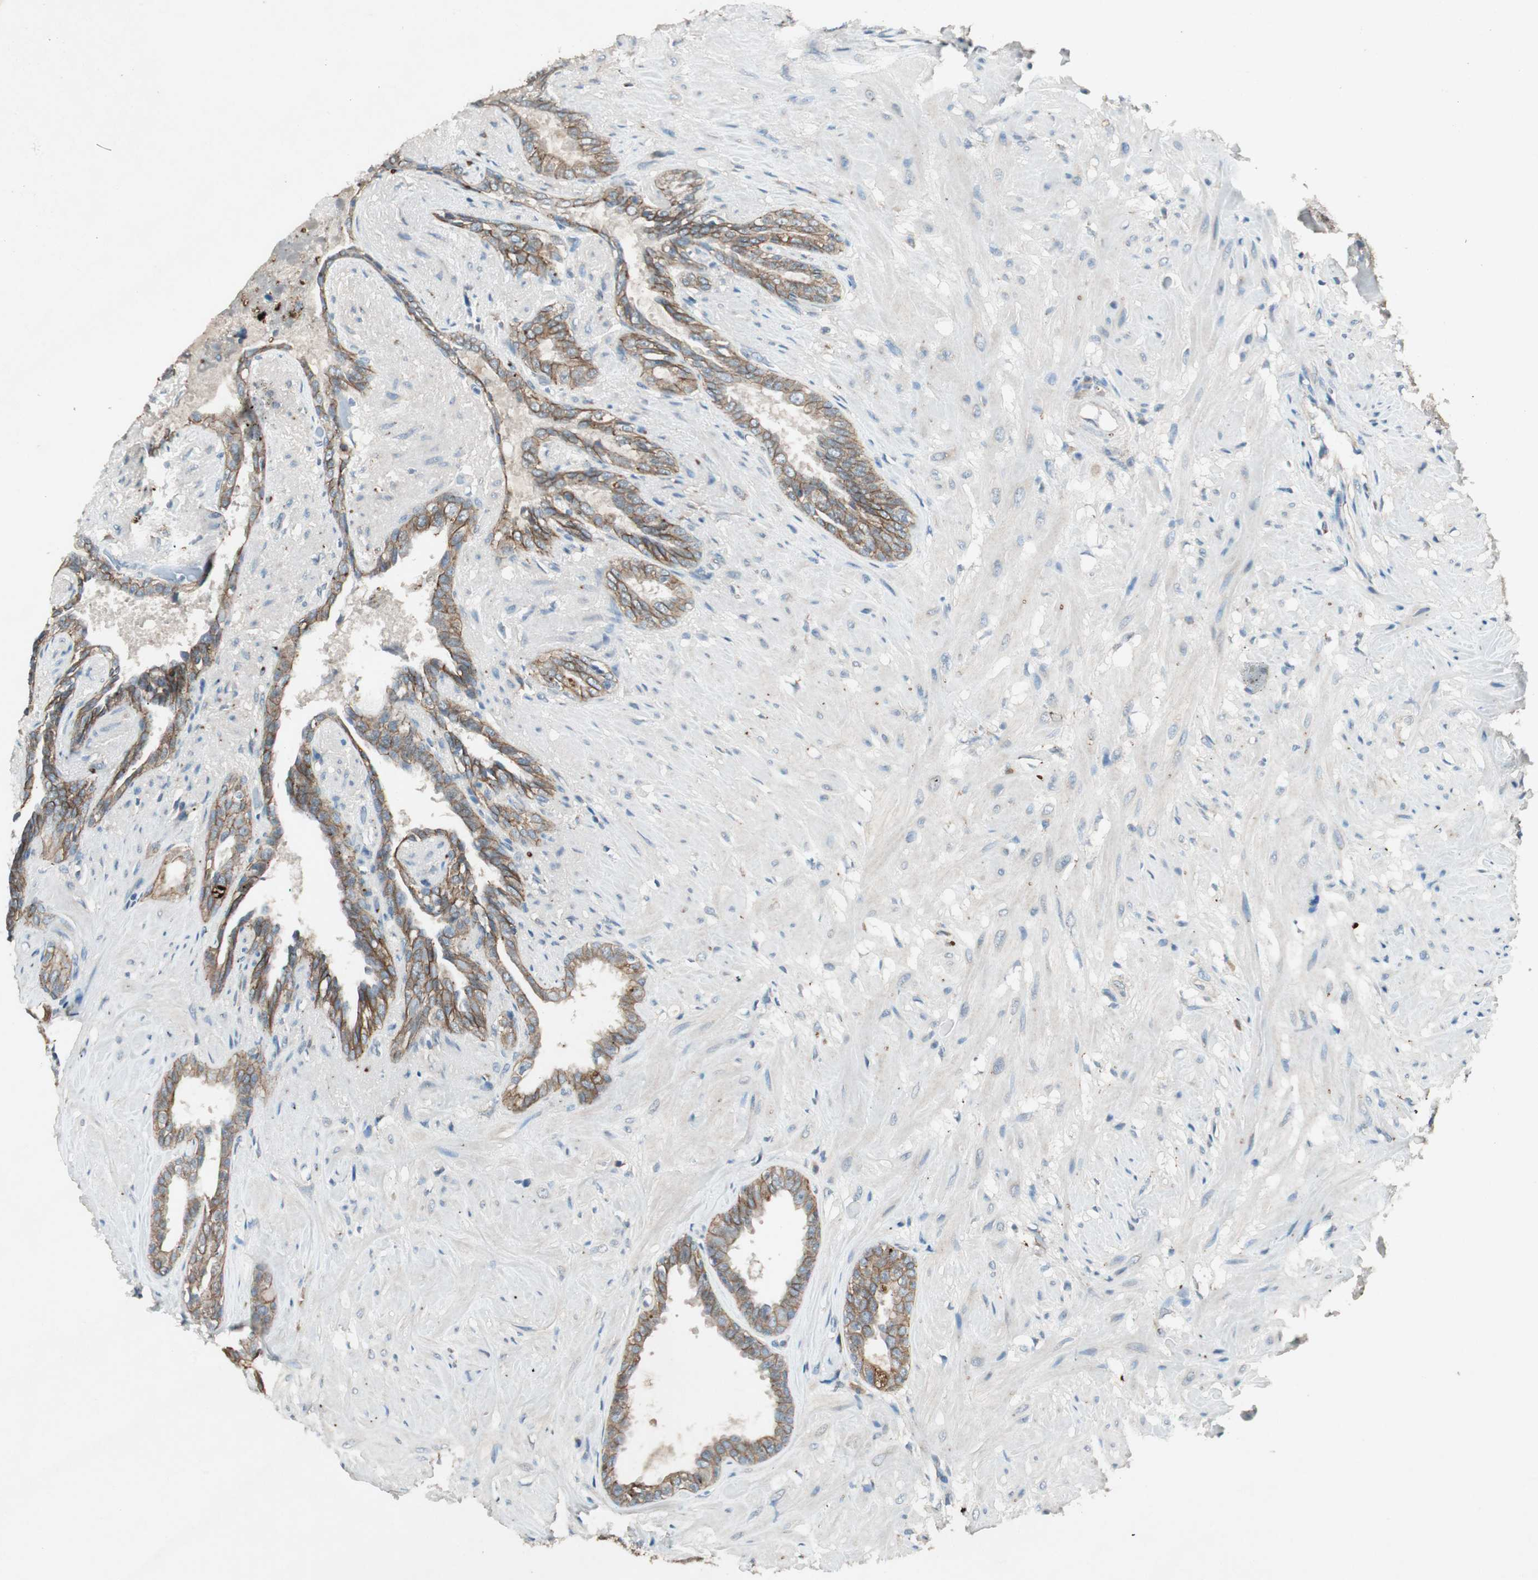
{"staining": {"intensity": "moderate", "quantity": ">75%", "location": "cytoplasmic/membranous"}, "tissue": "seminal vesicle", "cell_type": "Glandular cells", "image_type": "normal", "snomed": [{"axis": "morphology", "description": "Normal tissue, NOS"}, {"axis": "topography", "description": "Seminal veicle"}], "caption": "Protein analysis of benign seminal vesicle demonstrates moderate cytoplasmic/membranous positivity in approximately >75% of glandular cells. The protein is shown in brown color, while the nuclei are stained blue.", "gene": "NKAIN1", "patient": {"sex": "male", "age": 61}}